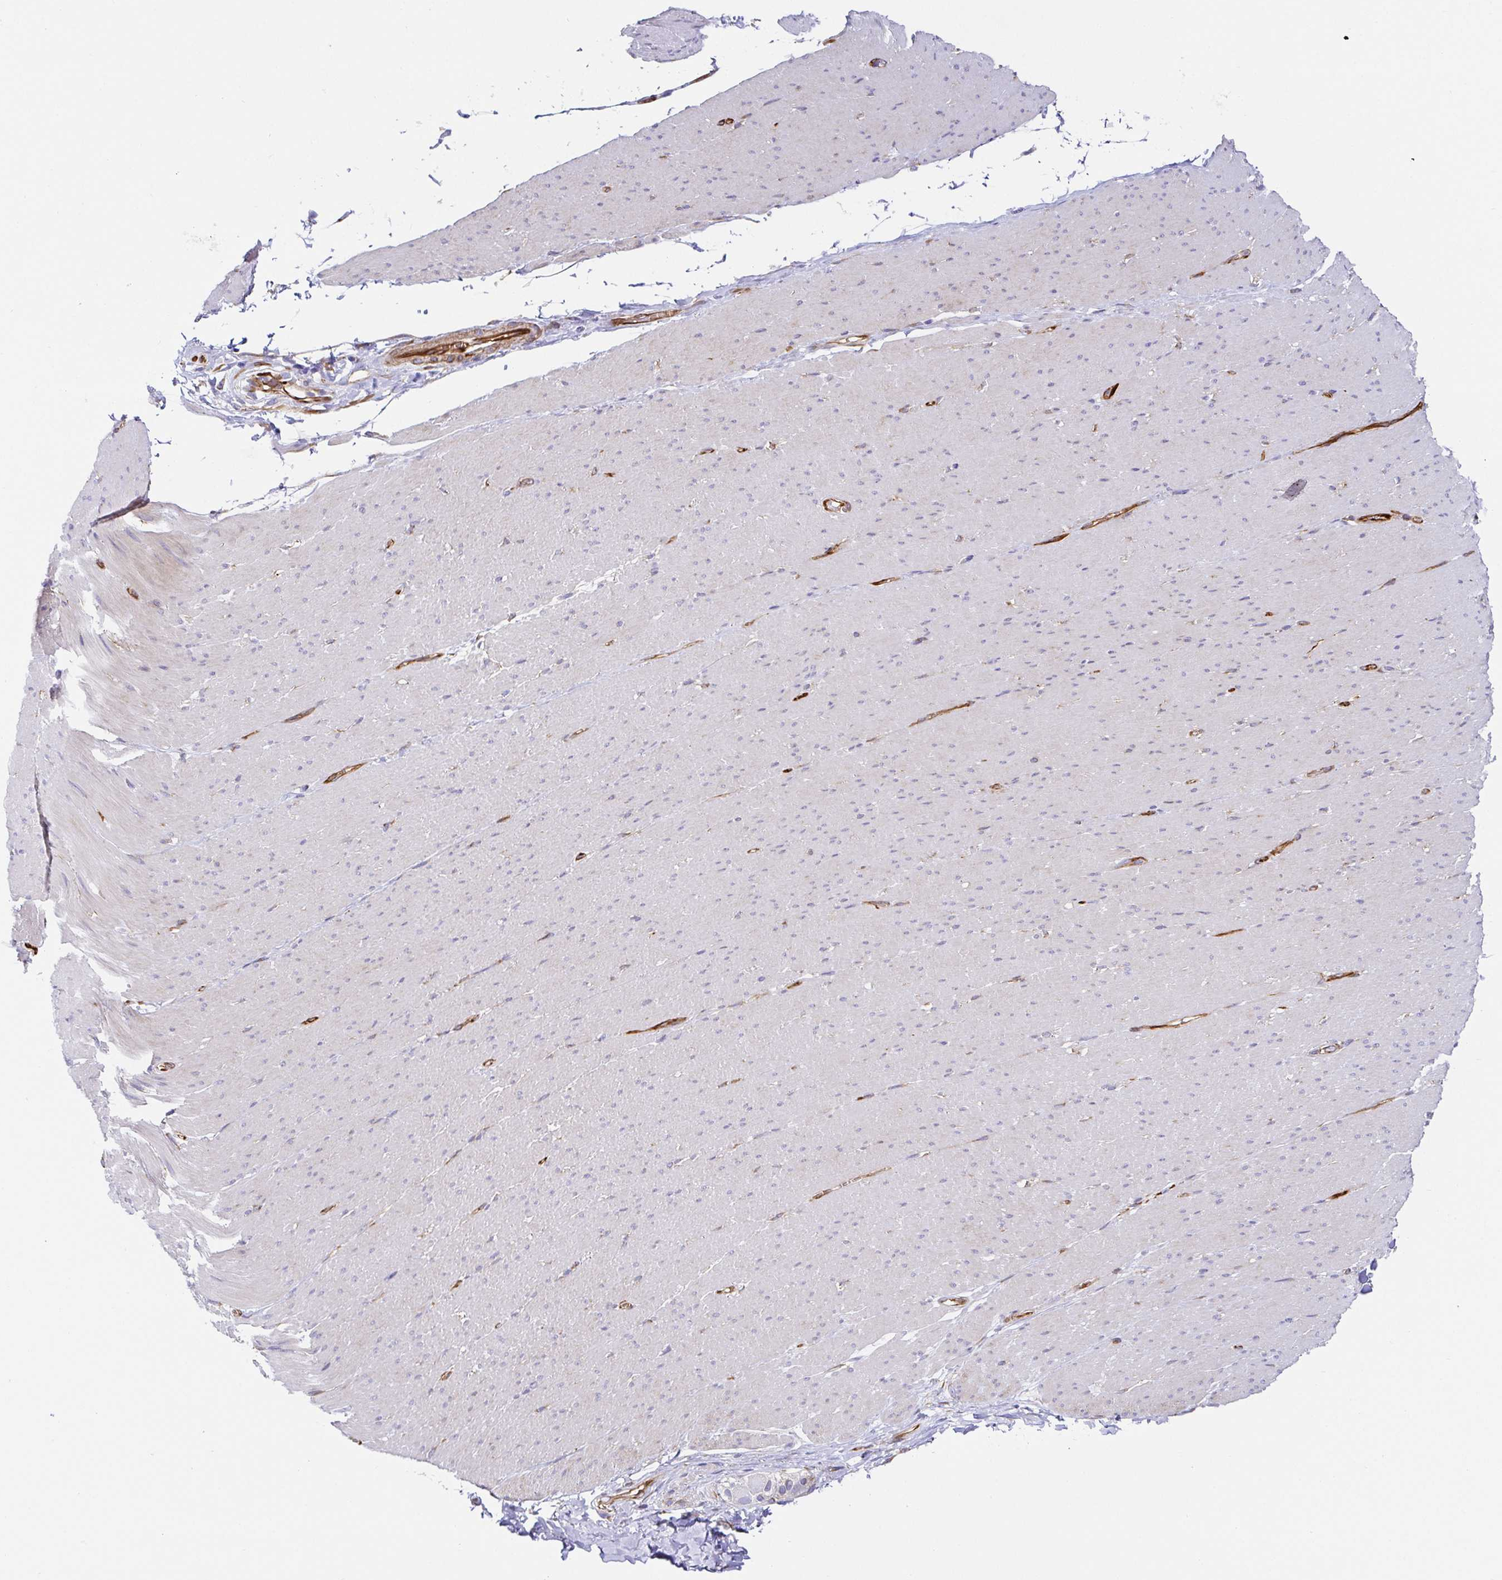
{"staining": {"intensity": "weak", "quantity": "25%-75%", "location": "cytoplasmic/membranous"}, "tissue": "smooth muscle", "cell_type": "Smooth muscle cells", "image_type": "normal", "snomed": [{"axis": "morphology", "description": "Normal tissue, NOS"}, {"axis": "topography", "description": "Smooth muscle"}, {"axis": "topography", "description": "Rectum"}], "caption": "Immunohistochemistry histopathology image of unremarkable smooth muscle: human smooth muscle stained using IHC demonstrates low levels of weak protein expression localized specifically in the cytoplasmic/membranous of smooth muscle cells, appearing as a cytoplasmic/membranous brown color.", "gene": "DOCK1", "patient": {"sex": "male", "age": 53}}